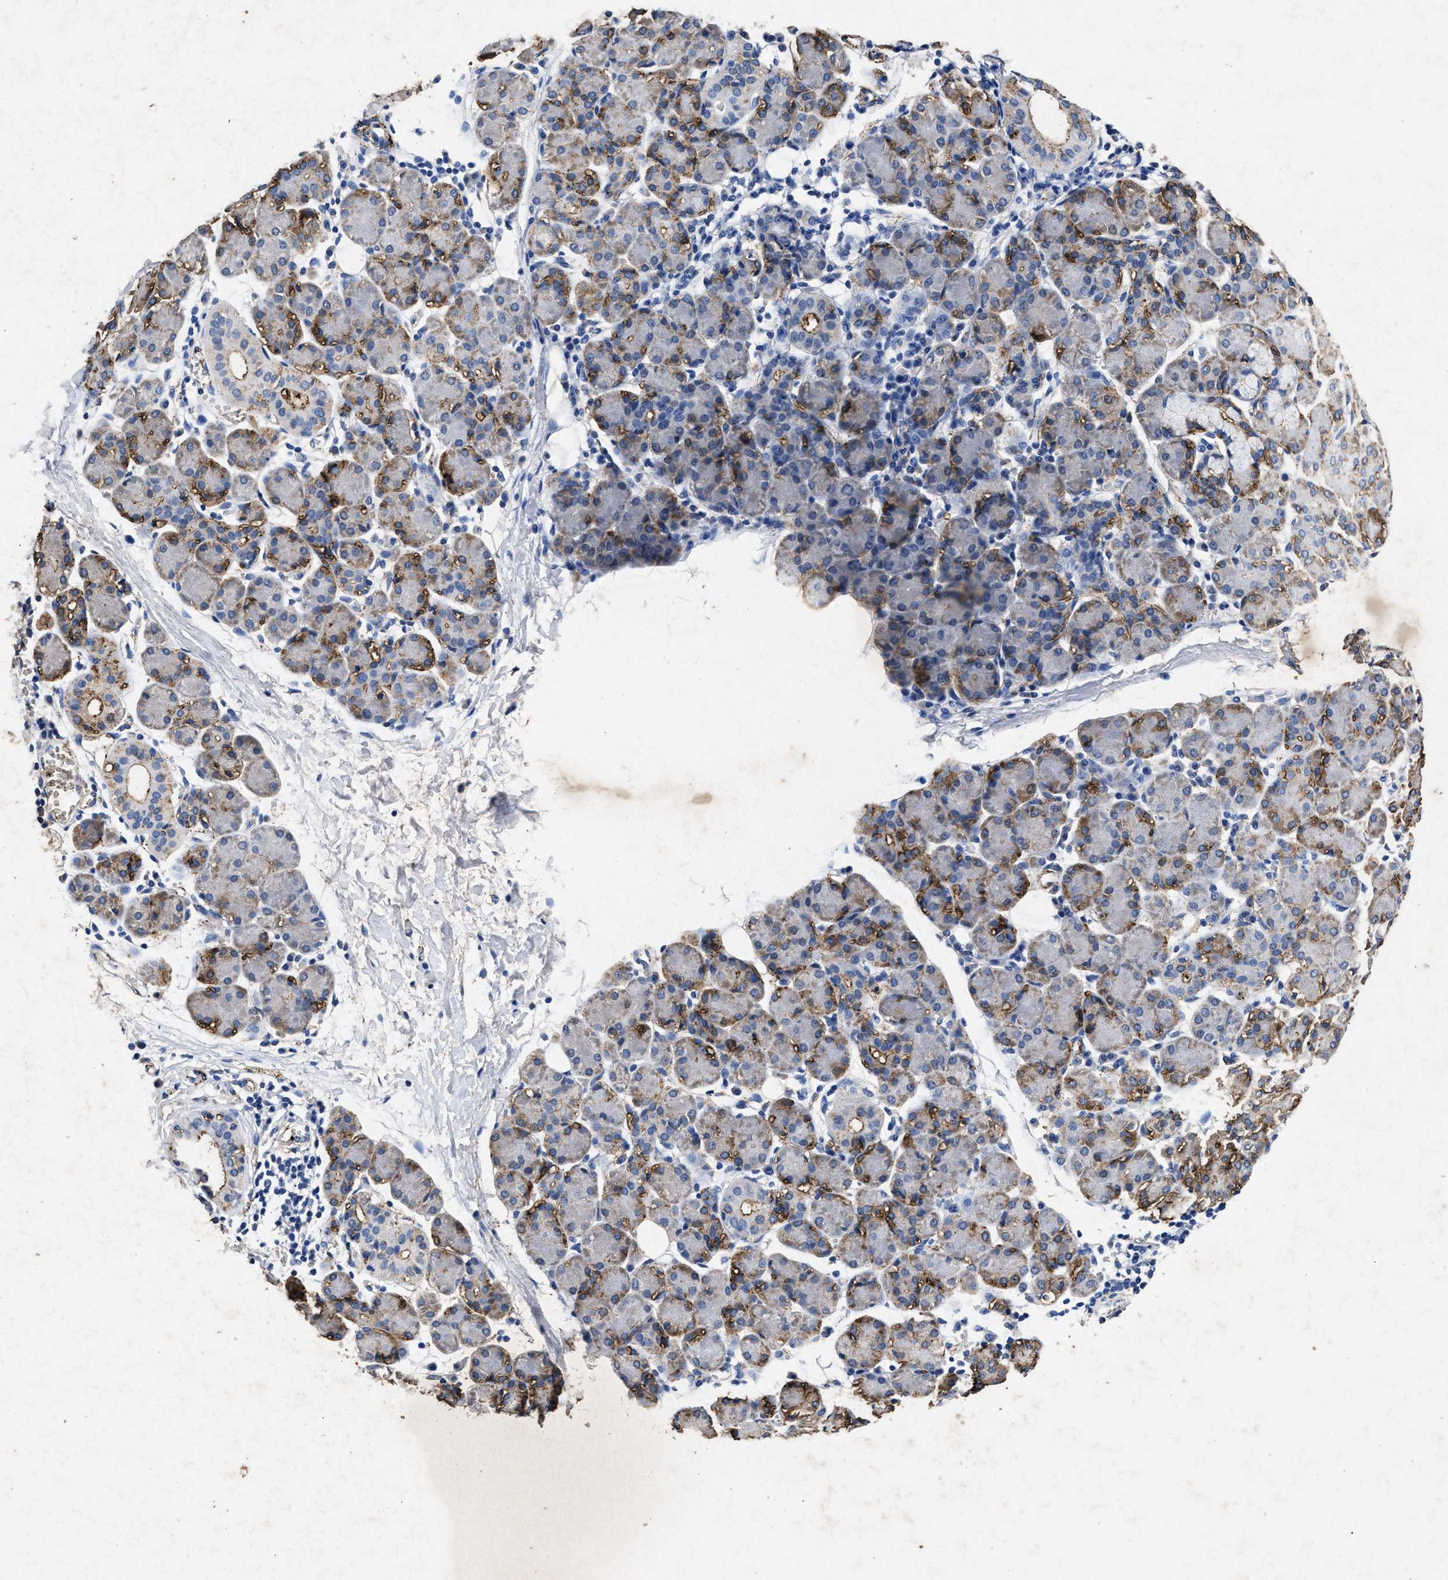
{"staining": {"intensity": "moderate", "quantity": "<25%", "location": "cytoplasmic/membranous"}, "tissue": "salivary gland", "cell_type": "Glandular cells", "image_type": "normal", "snomed": [{"axis": "morphology", "description": "Normal tissue, NOS"}, {"axis": "morphology", "description": "Inflammation, NOS"}, {"axis": "topography", "description": "Lymph node"}, {"axis": "topography", "description": "Salivary gland"}], "caption": "Immunohistochemical staining of normal salivary gland exhibits low levels of moderate cytoplasmic/membranous positivity in approximately <25% of glandular cells. (IHC, brightfield microscopy, high magnification).", "gene": "LTB4R2", "patient": {"sex": "male", "age": 3}}